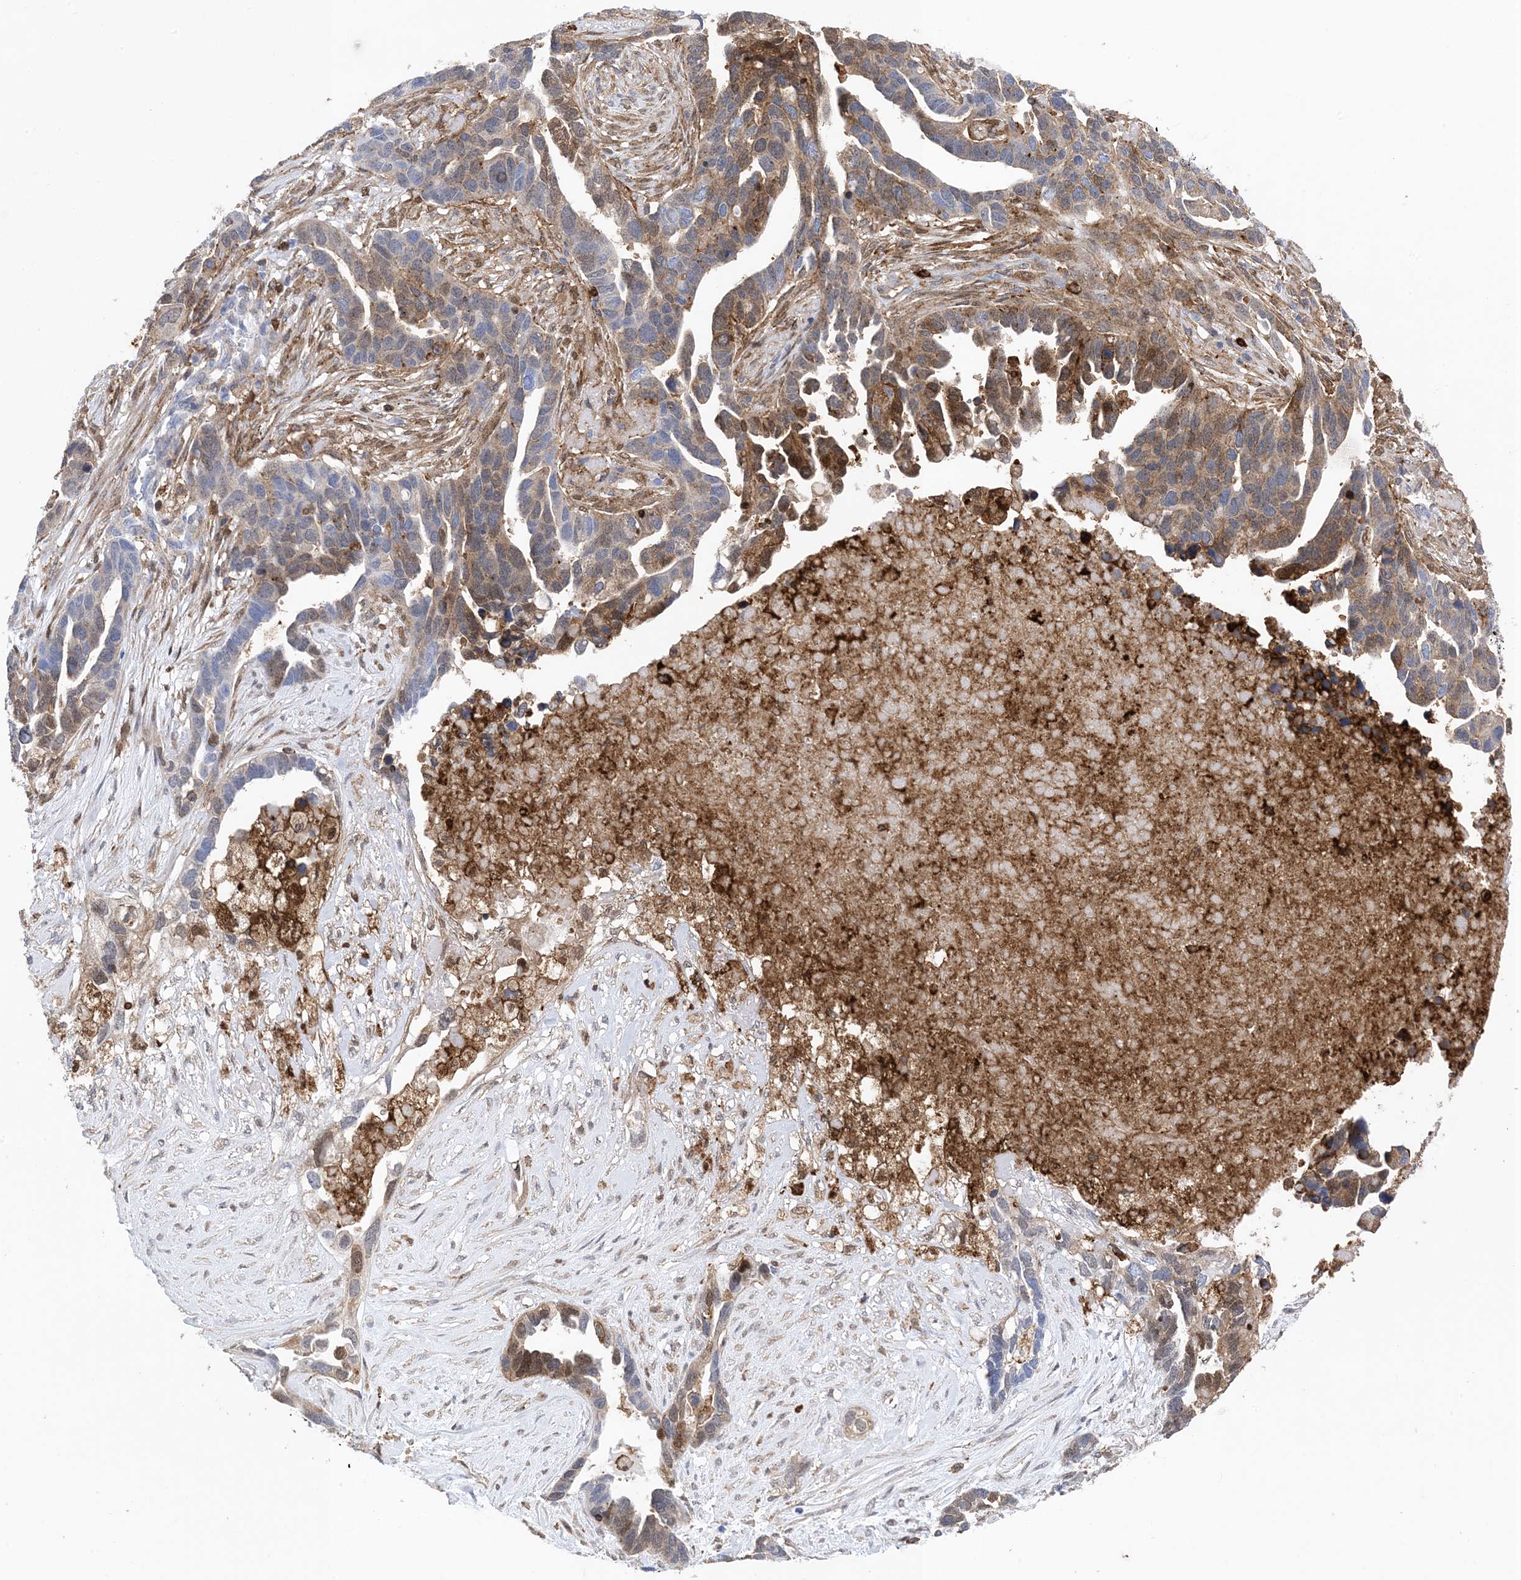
{"staining": {"intensity": "moderate", "quantity": ">75%", "location": "cytoplasmic/membranous,nuclear"}, "tissue": "ovarian cancer", "cell_type": "Tumor cells", "image_type": "cancer", "snomed": [{"axis": "morphology", "description": "Cystadenocarcinoma, serous, NOS"}, {"axis": "topography", "description": "Ovary"}], "caption": "Ovarian cancer stained with a brown dye shows moderate cytoplasmic/membranous and nuclear positive positivity in approximately >75% of tumor cells.", "gene": "ANXA1", "patient": {"sex": "female", "age": 54}}